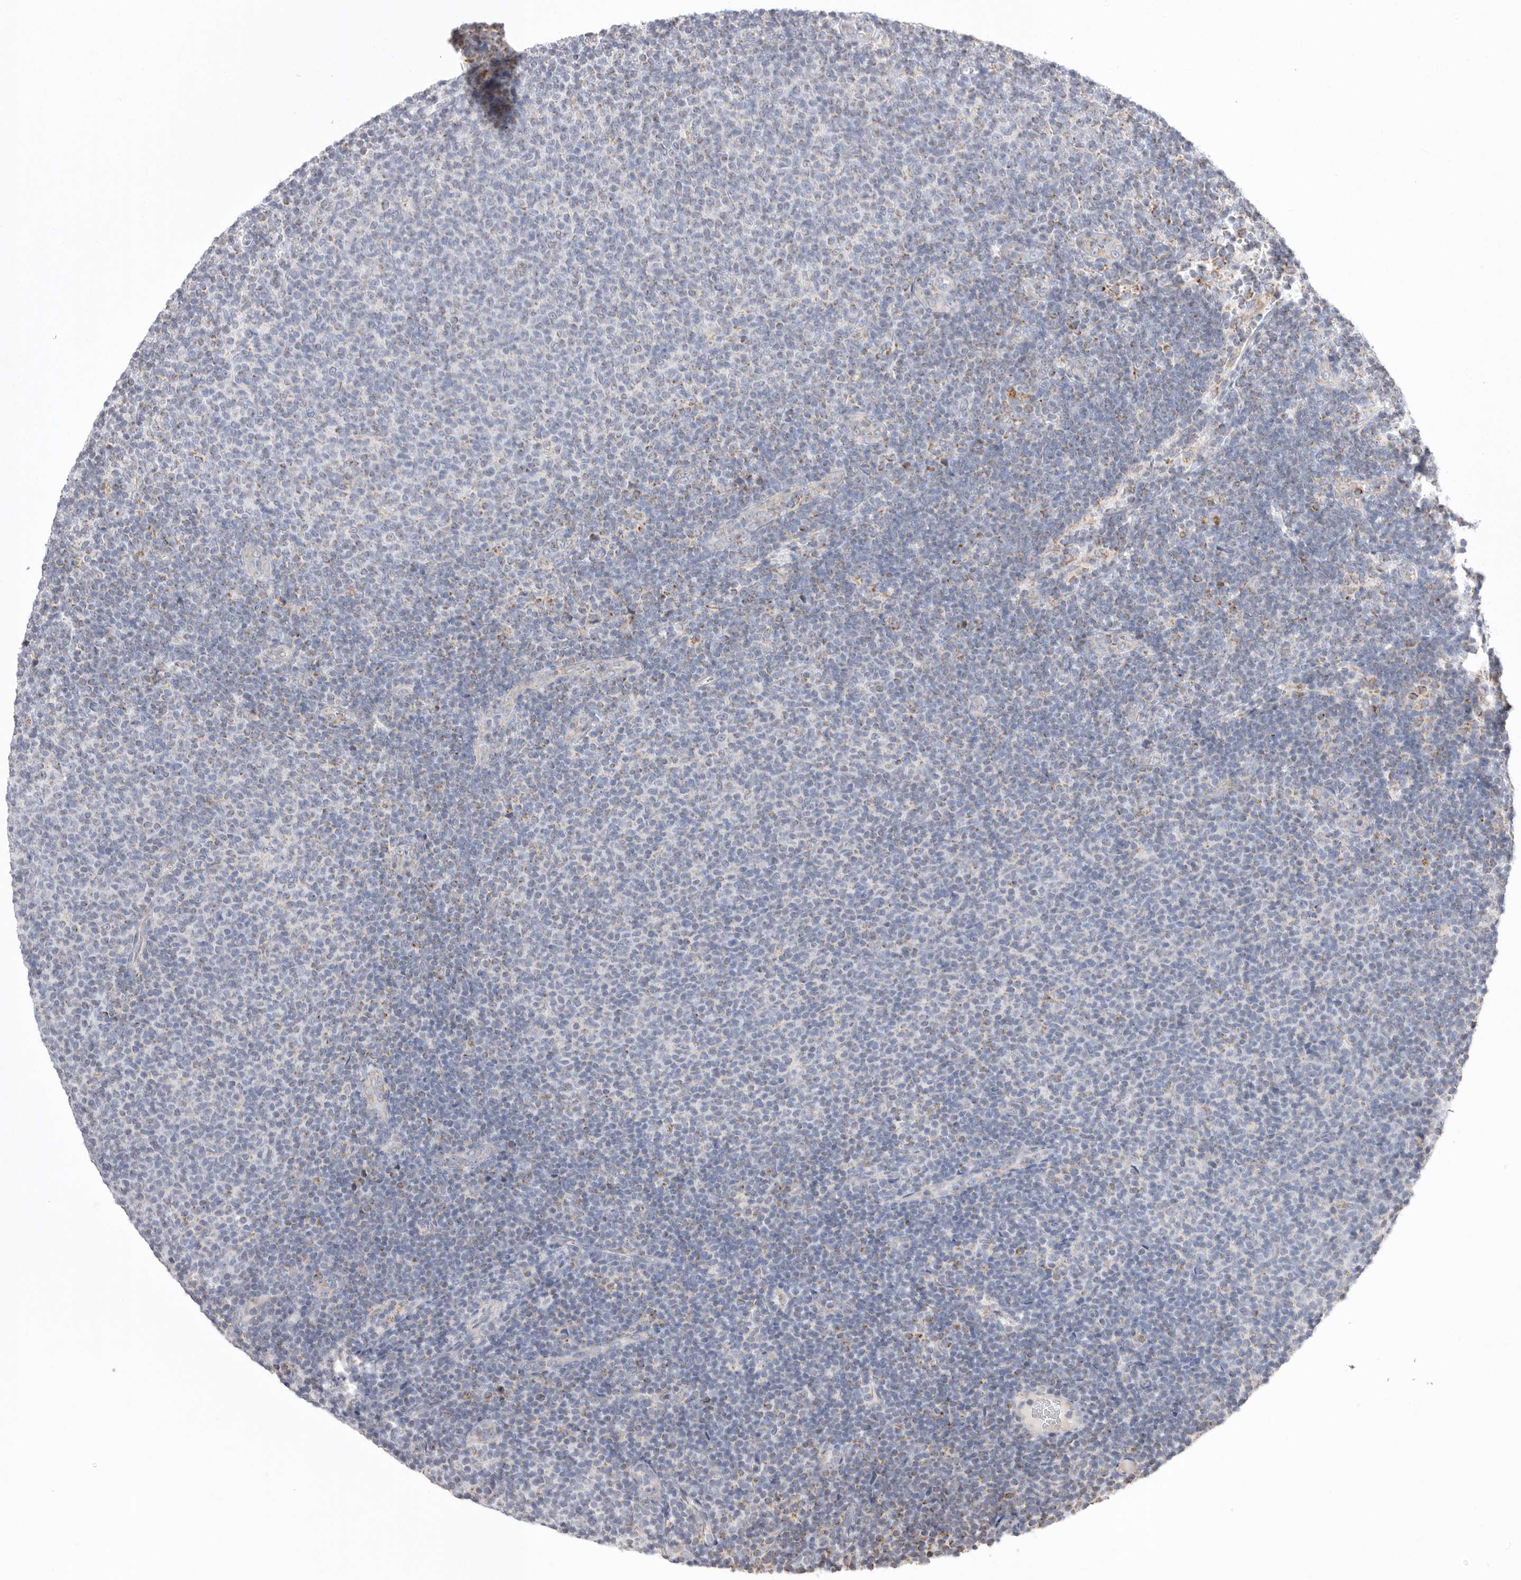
{"staining": {"intensity": "negative", "quantity": "none", "location": "none"}, "tissue": "lymphoma", "cell_type": "Tumor cells", "image_type": "cancer", "snomed": [{"axis": "morphology", "description": "Malignant lymphoma, non-Hodgkin's type, Low grade"}, {"axis": "topography", "description": "Lymph node"}], "caption": "The micrograph demonstrates no significant expression in tumor cells of lymphoma.", "gene": "VDAC3", "patient": {"sex": "male", "age": 66}}